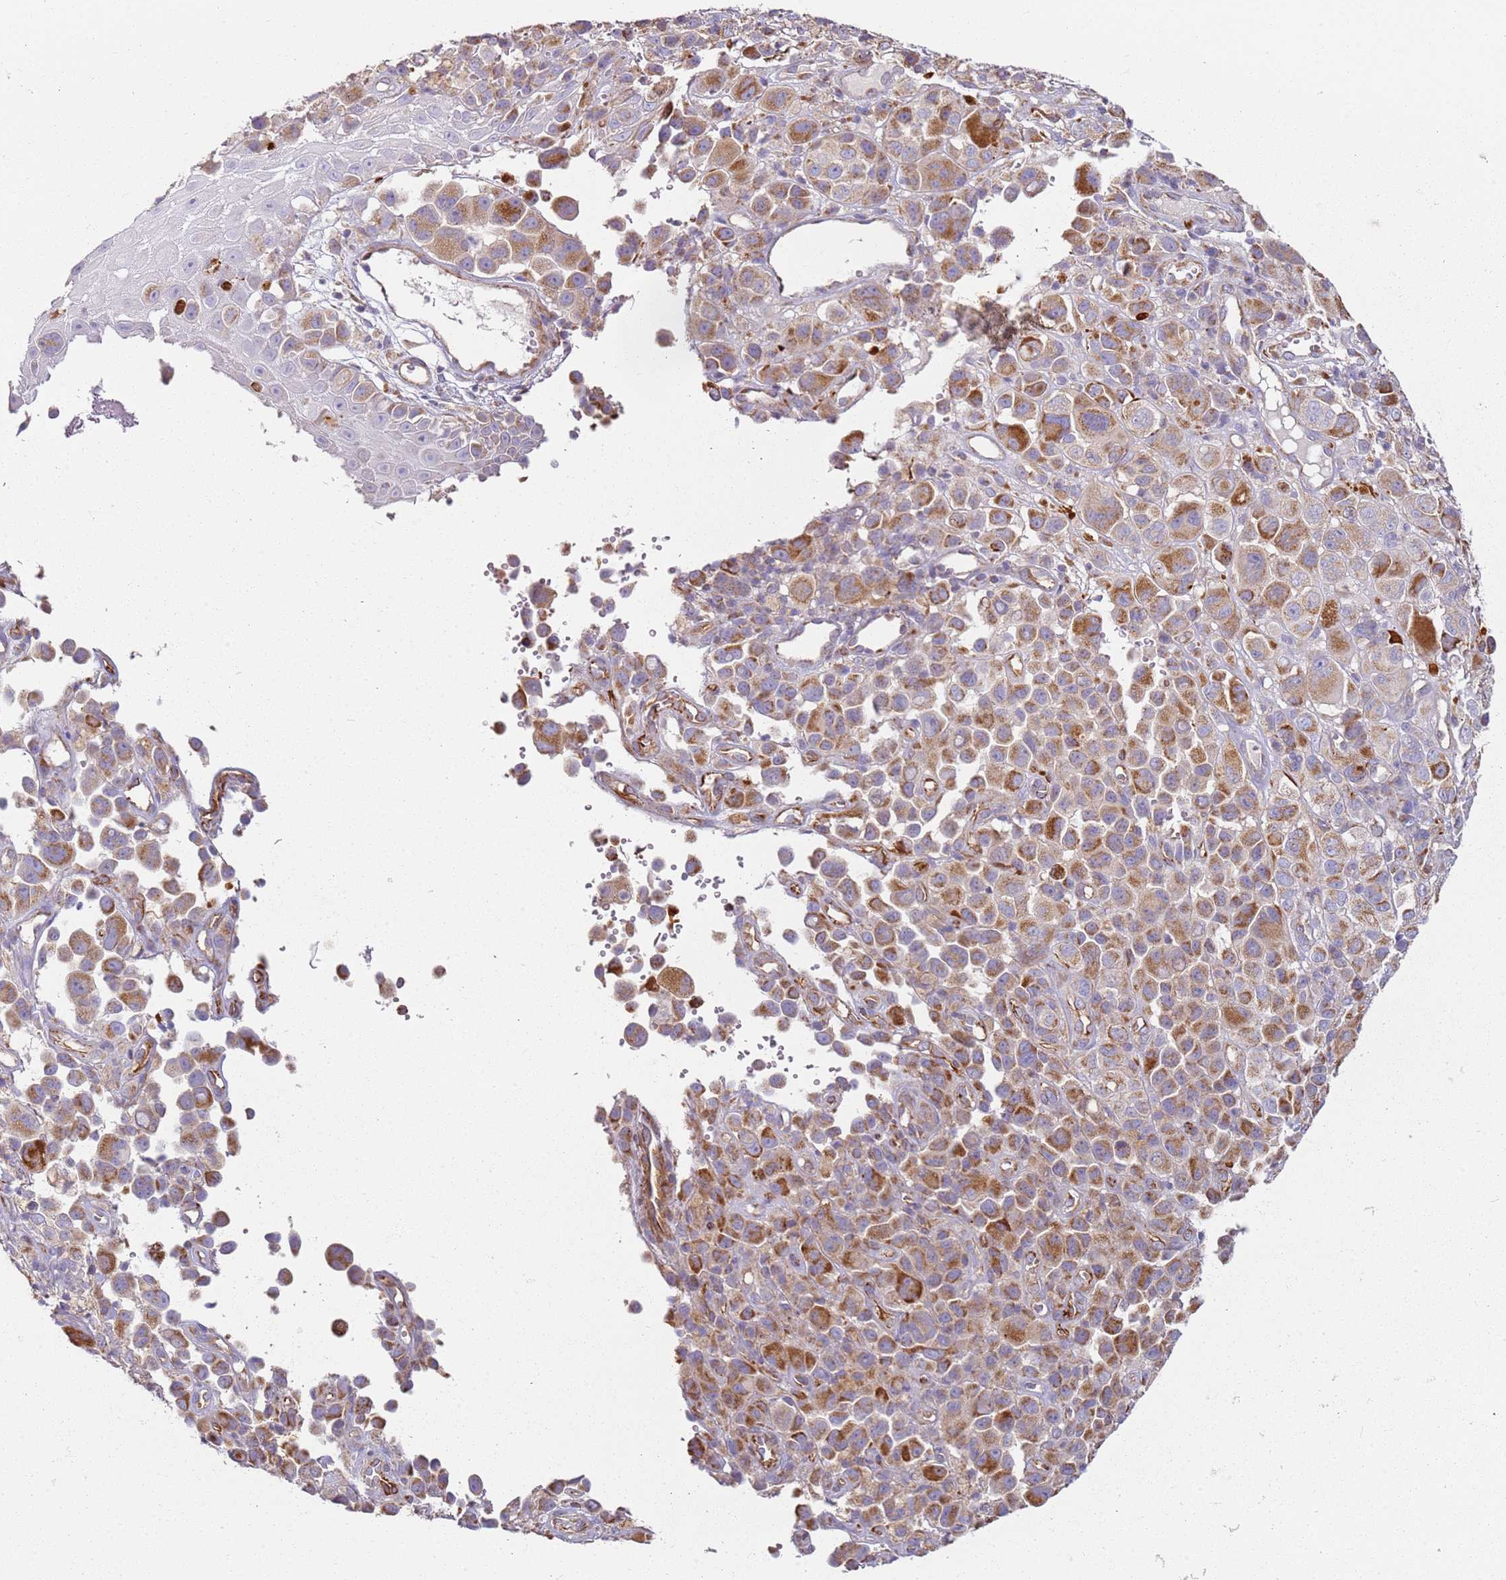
{"staining": {"intensity": "moderate", "quantity": ">75%", "location": "cytoplasmic/membranous"}, "tissue": "melanoma", "cell_type": "Tumor cells", "image_type": "cancer", "snomed": [{"axis": "morphology", "description": "Malignant melanoma, NOS"}, {"axis": "topography", "description": "Skin of trunk"}], "caption": "Protein expression analysis of malignant melanoma demonstrates moderate cytoplasmic/membranous expression in approximately >75% of tumor cells.", "gene": "ALS2", "patient": {"sex": "male", "age": 71}}